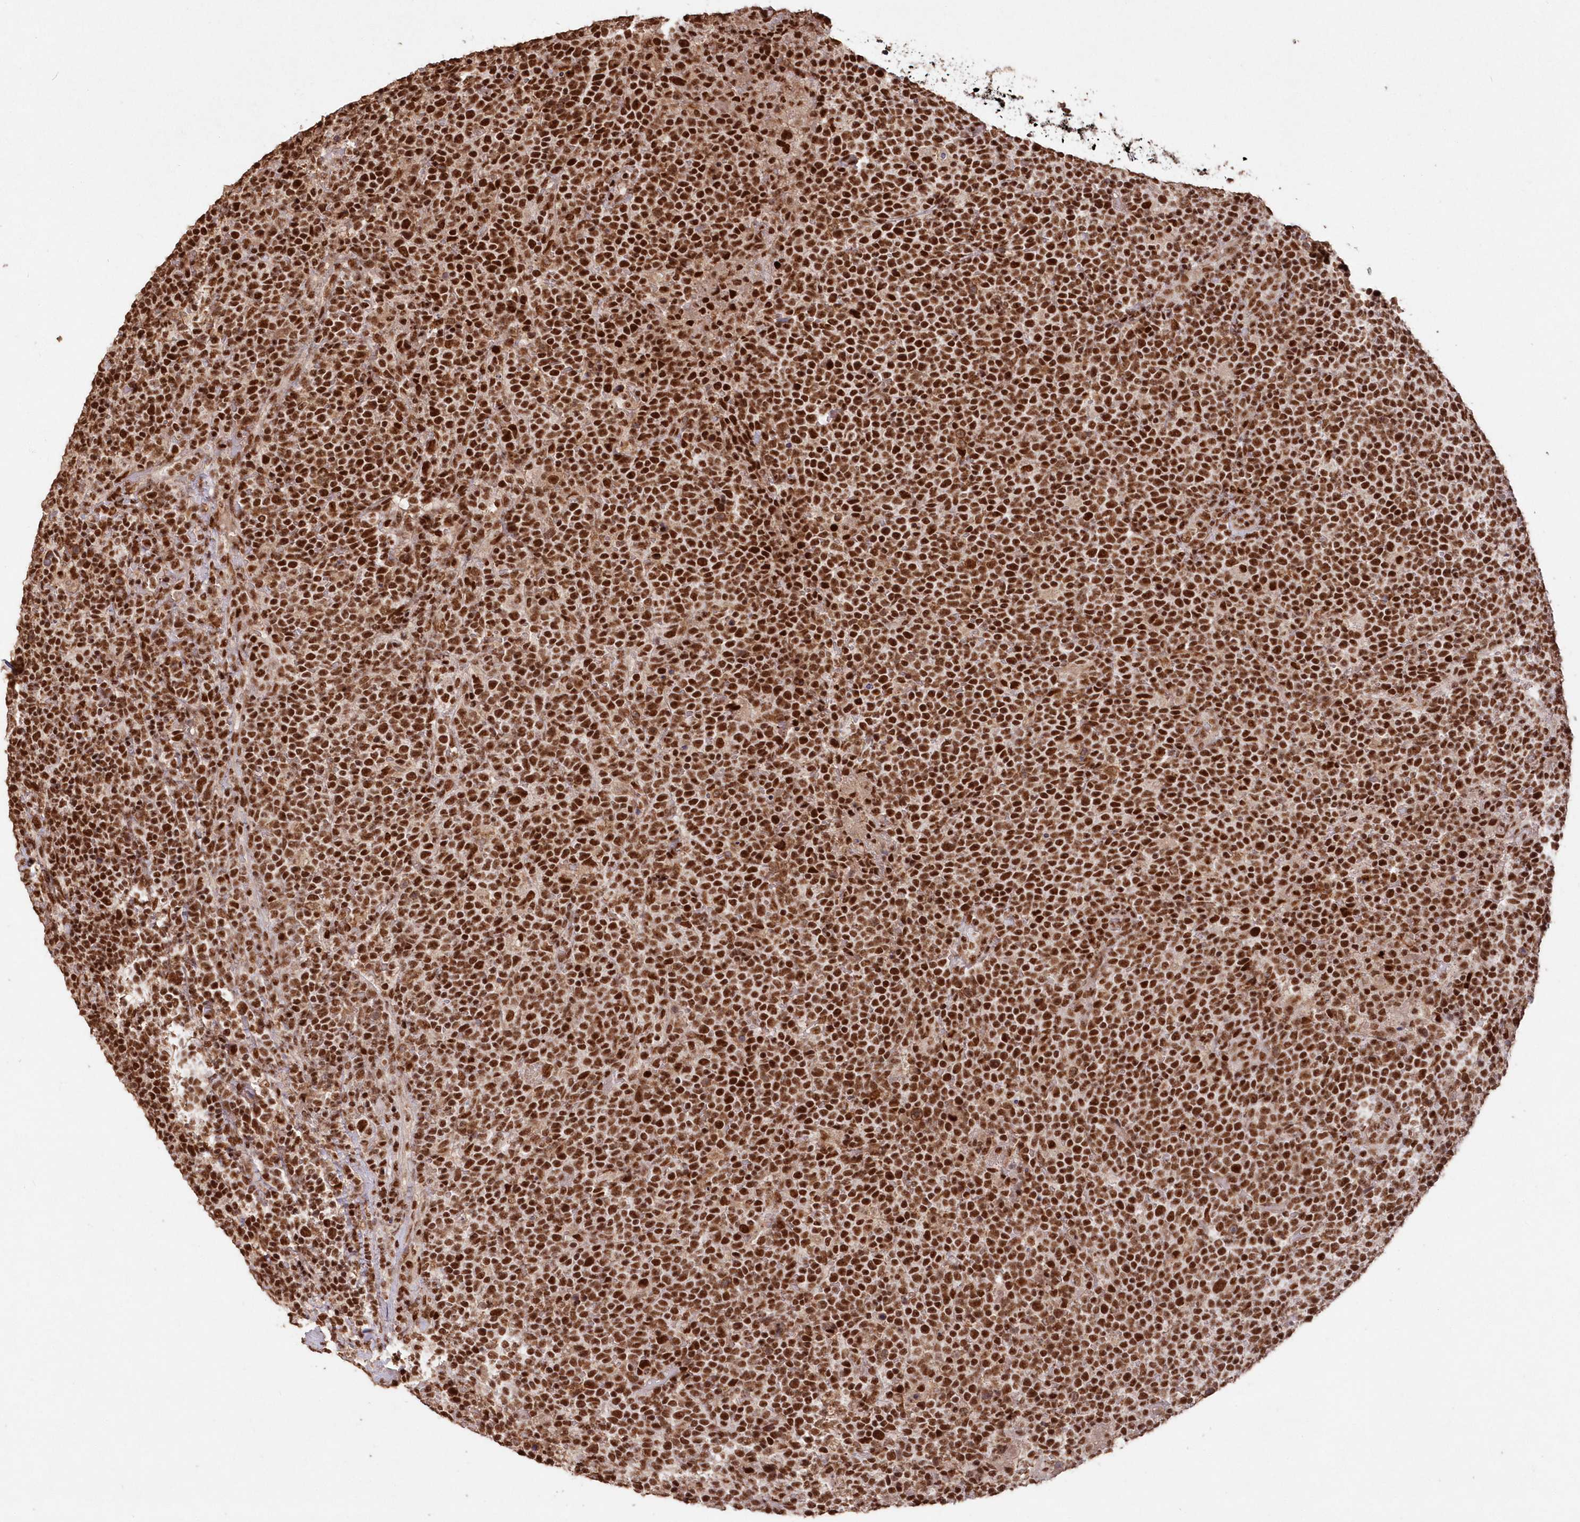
{"staining": {"intensity": "strong", "quantity": ">75%", "location": "nuclear"}, "tissue": "lymphoma", "cell_type": "Tumor cells", "image_type": "cancer", "snomed": [{"axis": "morphology", "description": "Malignant lymphoma, non-Hodgkin's type, High grade"}, {"axis": "topography", "description": "Lymph node"}], "caption": "An immunohistochemistry (IHC) image of neoplastic tissue is shown. Protein staining in brown shows strong nuclear positivity in lymphoma within tumor cells.", "gene": "PDS5A", "patient": {"sex": "male", "age": 61}}